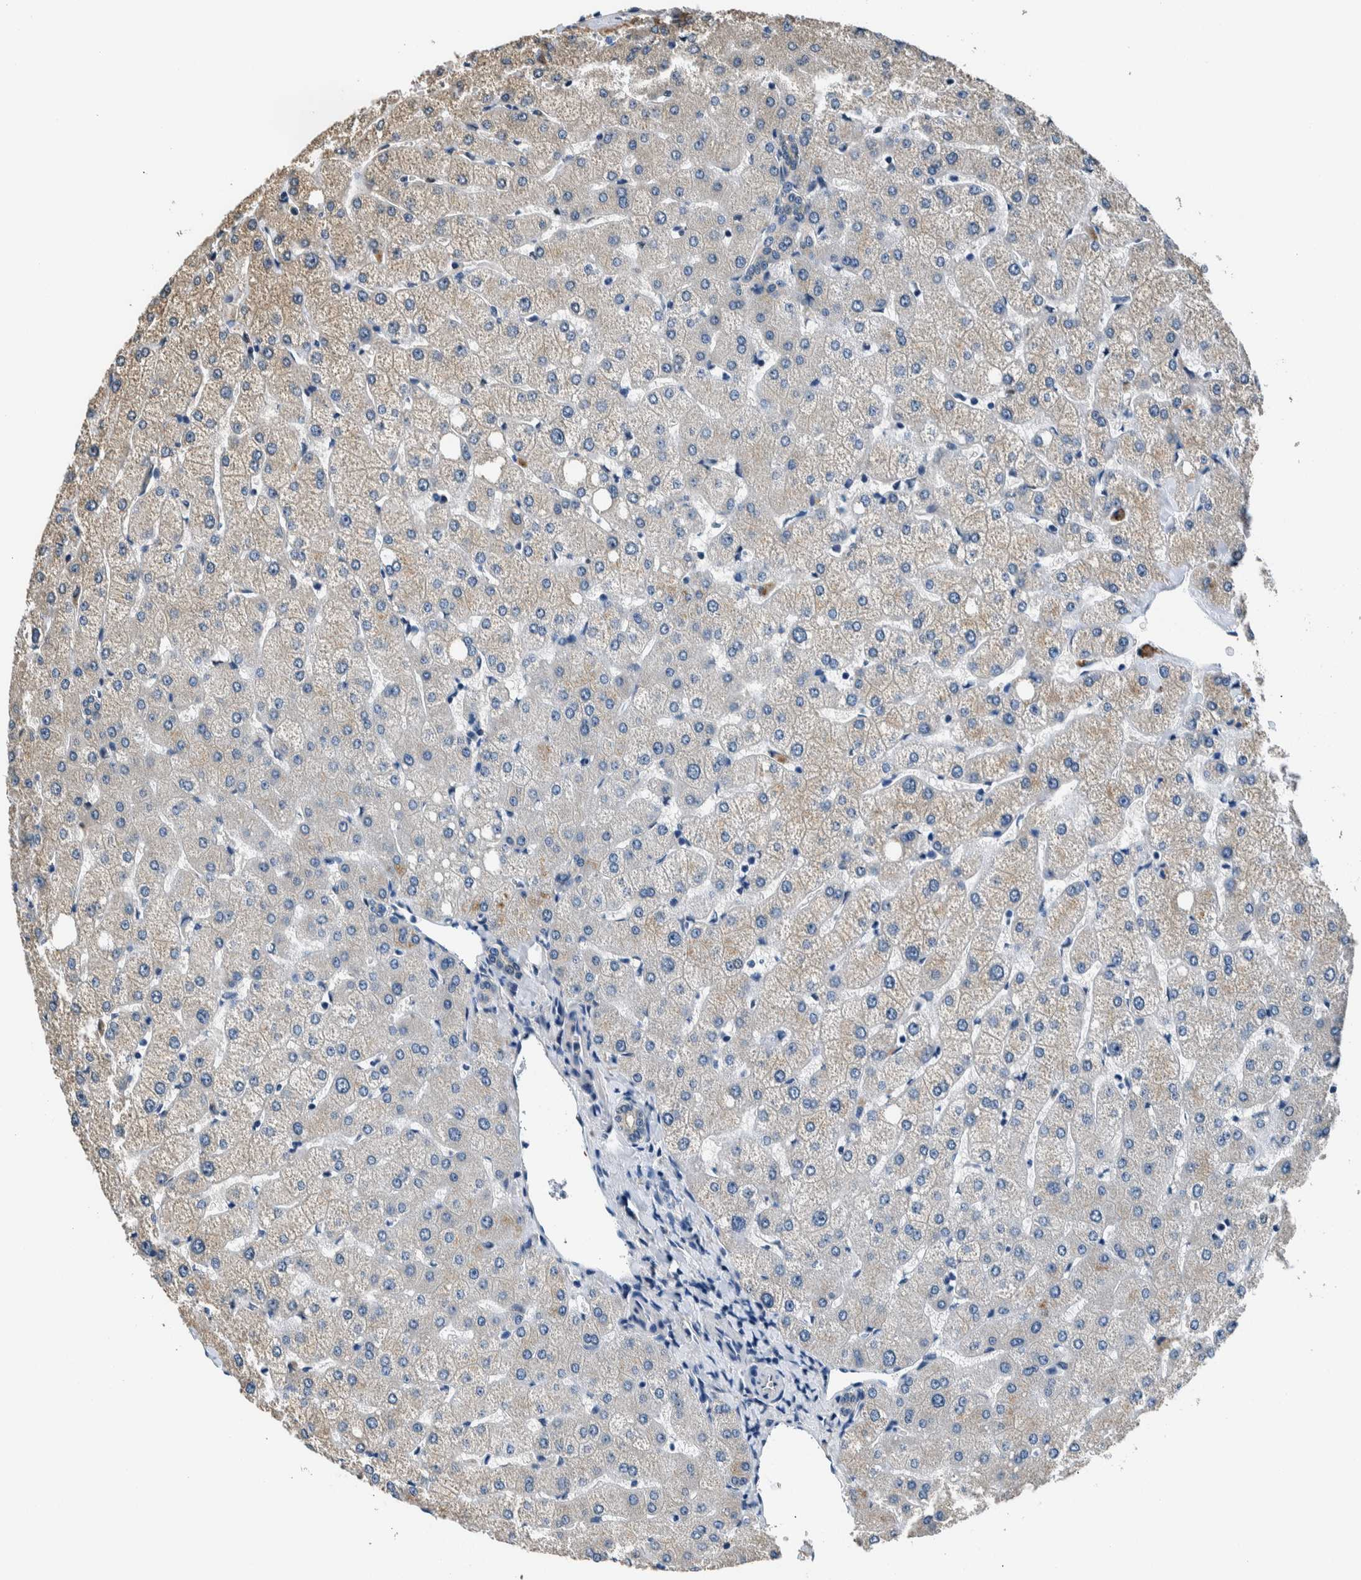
{"staining": {"intensity": "negative", "quantity": "none", "location": "none"}, "tissue": "liver", "cell_type": "Cholangiocytes", "image_type": "normal", "snomed": [{"axis": "morphology", "description": "Normal tissue, NOS"}, {"axis": "topography", "description": "Liver"}], "caption": "The immunohistochemistry histopathology image has no significant staining in cholangiocytes of liver.", "gene": "NIBAN2", "patient": {"sex": "female", "age": 54}}